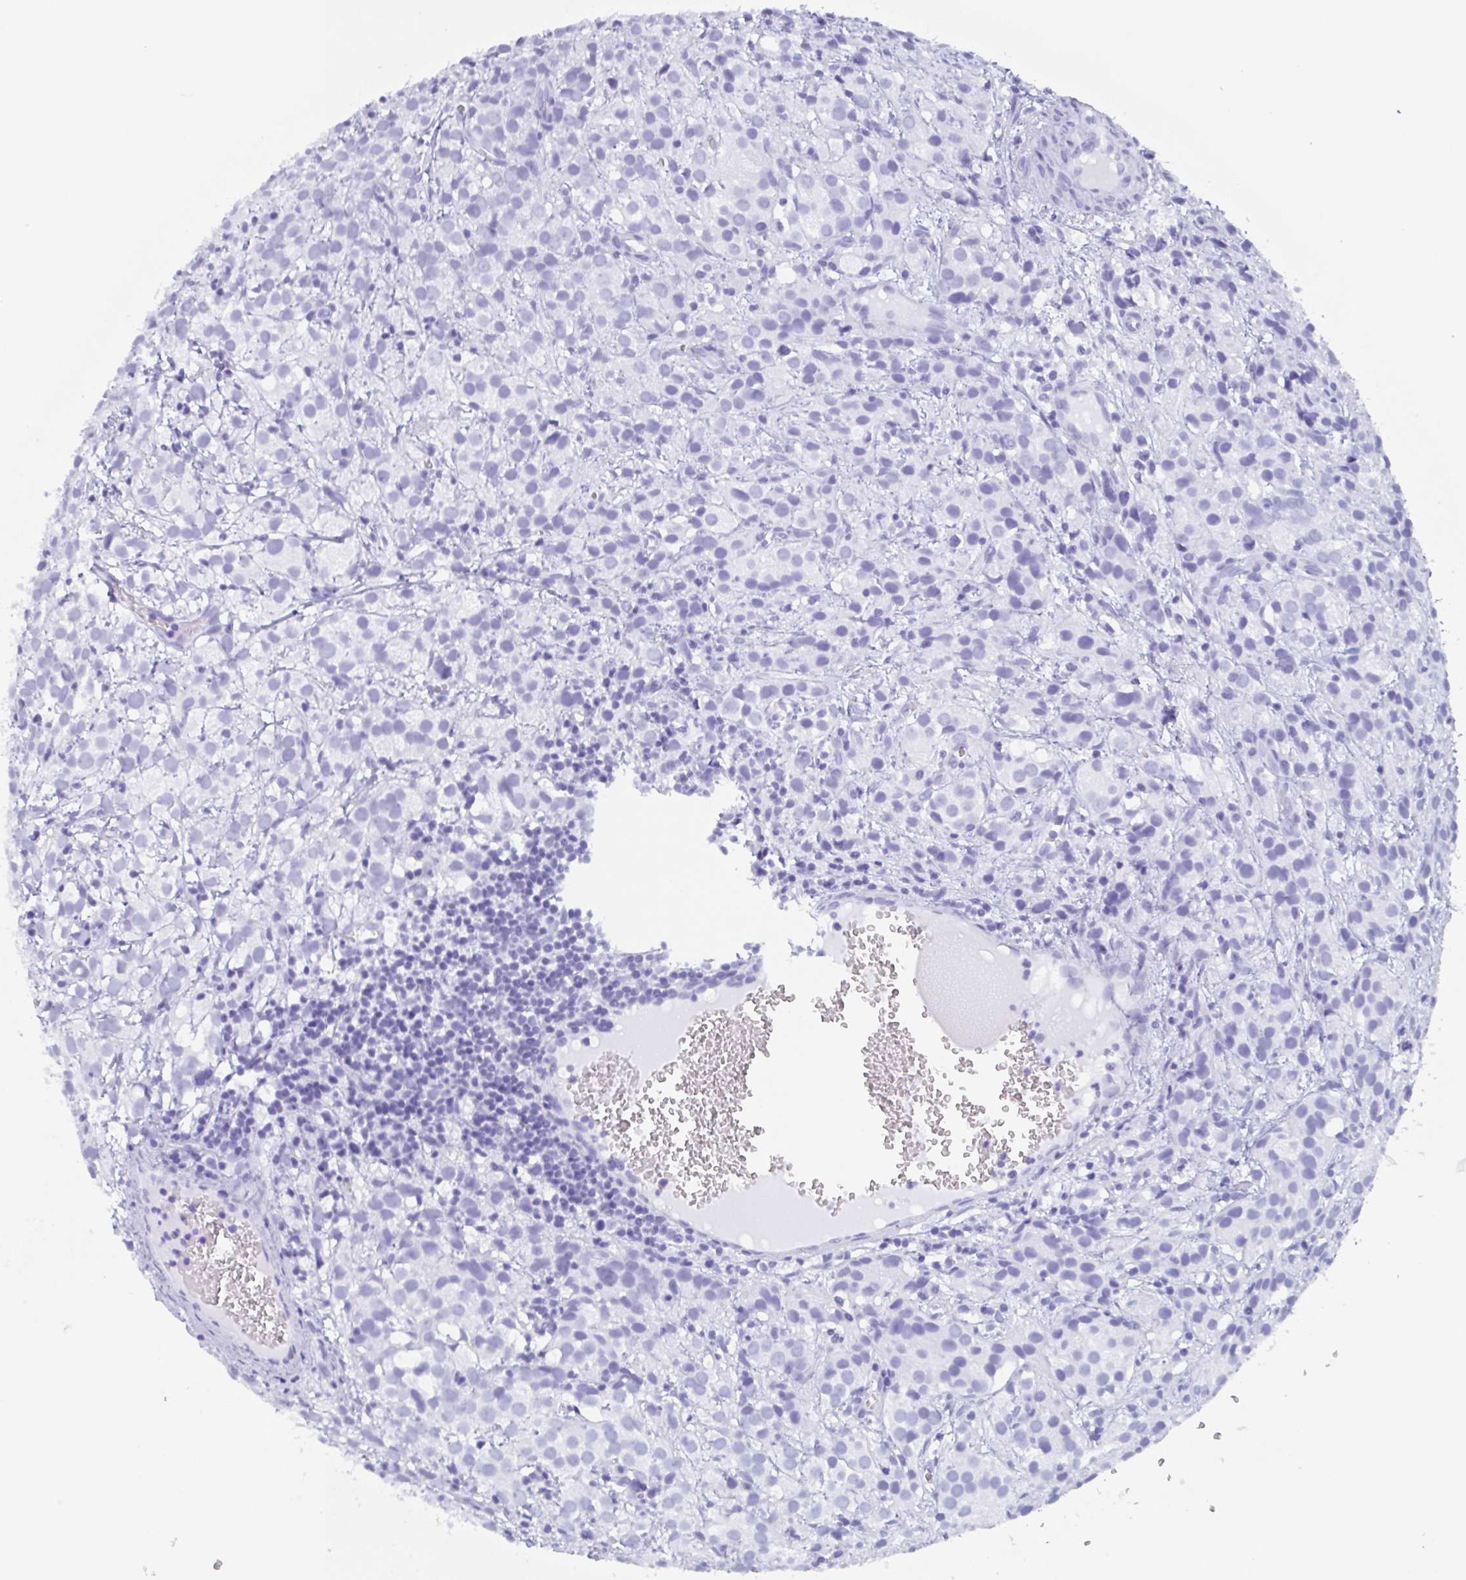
{"staining": {"intensity": "negative", "quantity": "none", "location": "none"}, "tissue": "prostate cancer", "cell_type": "Tumor cells", "image_type": "cancer", "snomed": [{"axis": "morphology", "description": "Adenocarcinoma, High grade"}, {"axis": "topography", "description": "Prostate"}], "caption": "Immunohistochemistry histopathology image of neoplastic tissue: human prostate adenocarcinoma (high-grade) stained with DAB (3,3'-diaminobenzidine) demonstrates no significant protein positivity in tumor cells.", "gene": "POU2F3", "patient": {"sex": "male", "age": 86}}